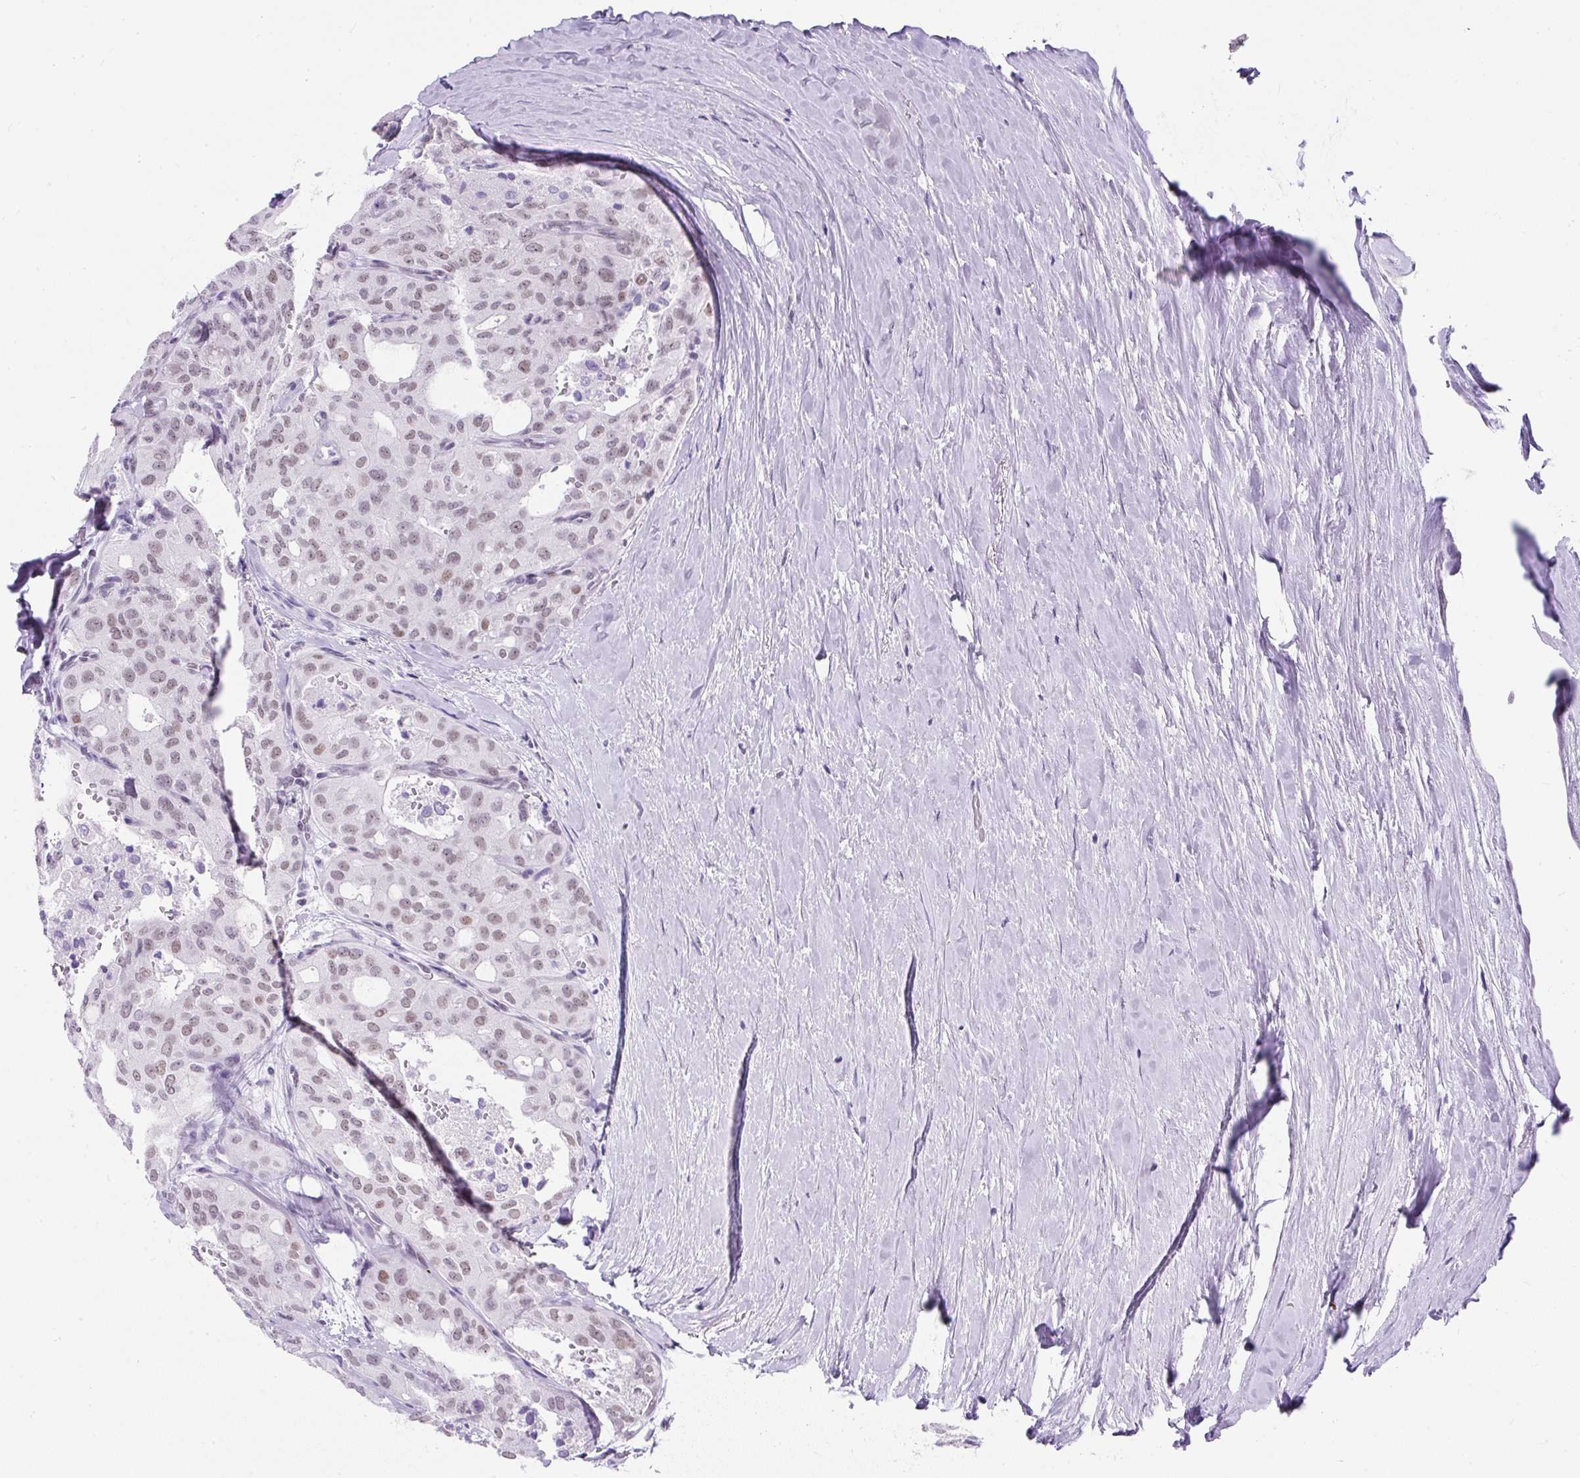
{"staining": {"intensity": "weak", "quantity": "25%-75%", "location": "nuclear"}, "tissue": "thyroid cancer", "cell_type": "Tumor cells", "image_type": "cancer", "snomed": [{"axis": "morphology", "description": "Follicular adenoma carcinoma, NOS"}, {"axis": "topography", "description": "Thyroid gland"}], "caption": "The immunohistochemical stain labels weak nuclear expression in tumor cells of follicular adenoma carcinoma (thyroid) tissue. Using DAB (3,3'-diaminobenzidine) (brown) and hematoxylin (blue) stains, captured at high magnification using brightfield microscopy.", "gene": "PLCXD2", "patient": {"sex": "male", "age": 75}}